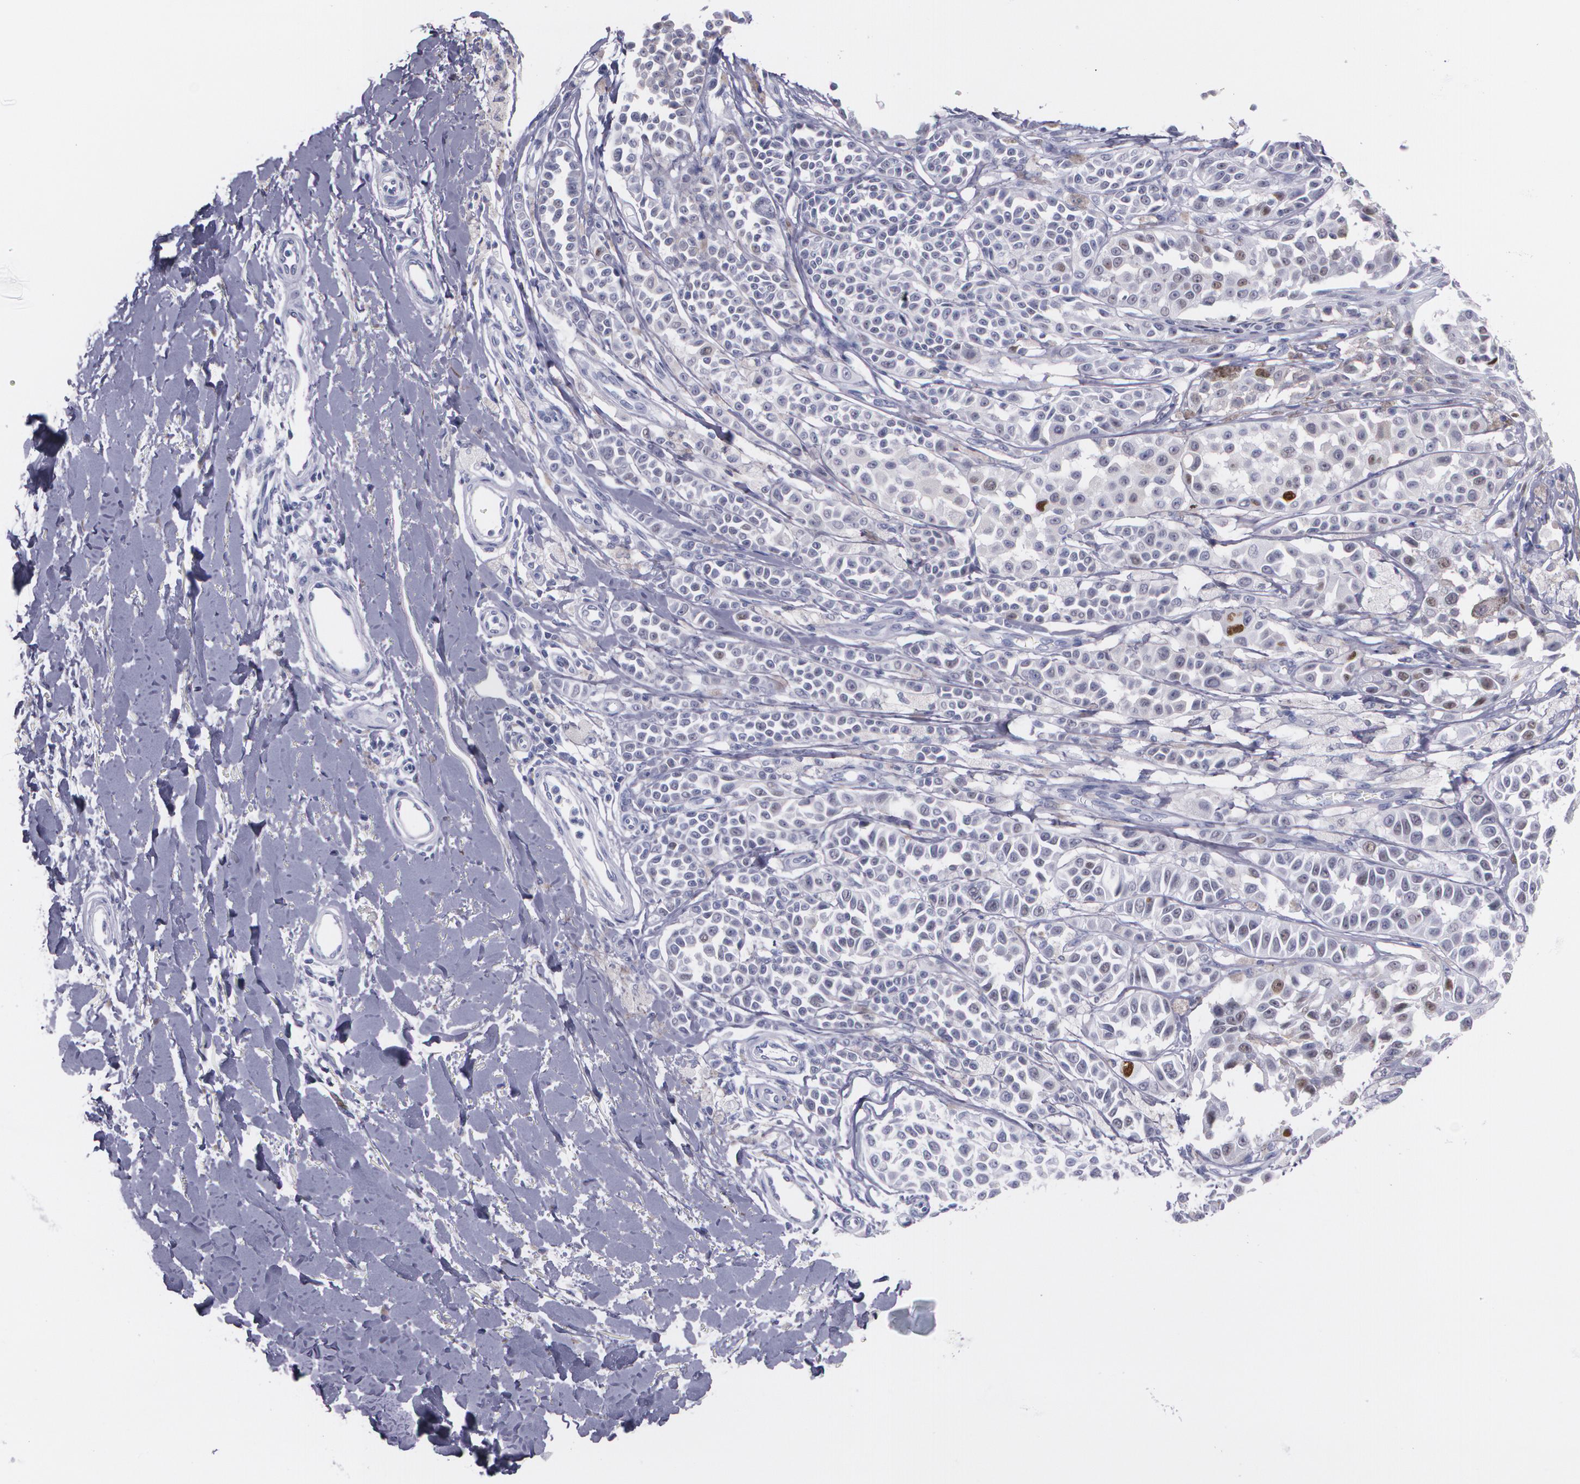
{"staining": {"intensity": "moderate", "quantity": "<25%", "location": "nuclear"}, "tissue": "melanoma", "cell_type": "Tumor cells", "image_type": "cancer", "snomed": [{"axis": "morphology", "description": "Malignant melanoma, NOS"}, {"axis": "topography", "description": "Skin"}], "caption": "Immunohistochemical staining of malignant melanoma shows low levels of moderate nuclear positivity in about <25% of tumor cells. (DAB IHC with brightfield microscopy, high magnification).", "gene": "TP53", "patient": {"sex": "female", "age": 38}}